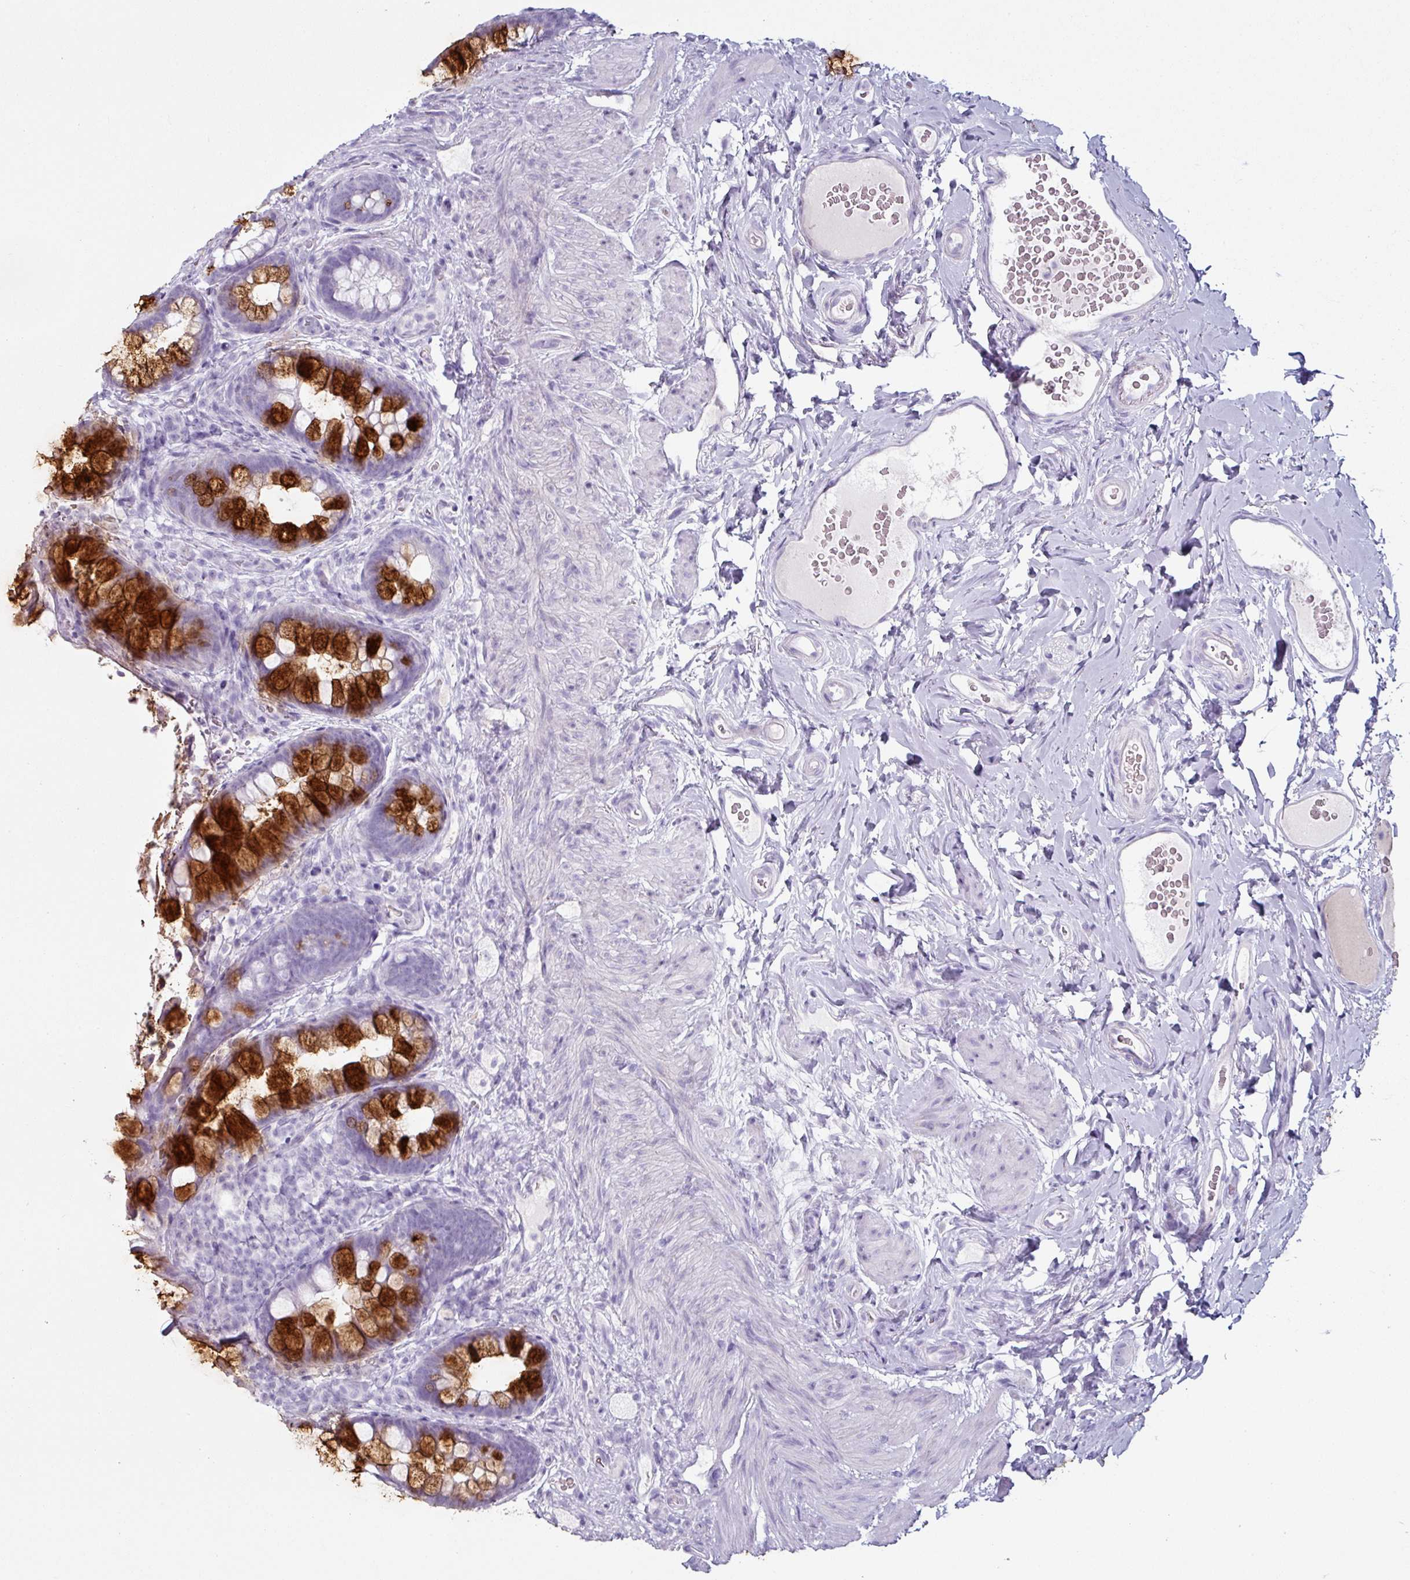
{"staining": {"intensity": "strong", "quantity": "25%-75%", "location": "cytoplasmic/membranous"}, "tissue": "rectum", "cell_type": "Glandular cells", "image_type": "normal", "snomed": [{"axis": "morphology", "description": "Normal tissue, NOS"}, {"axis": "topography", "description": "Rectum"}, {"axis": "topography", "description": "Peripheral nerve tissue"}], "caption": "DAB immunohistochemical staining of benign human rectum reveals strong cytoplasmic/membranous protein expression in approximately 25%-75% of glandular cells.", "gene": "CLCA1", "patient": {"sex": "female", "age": 69}}